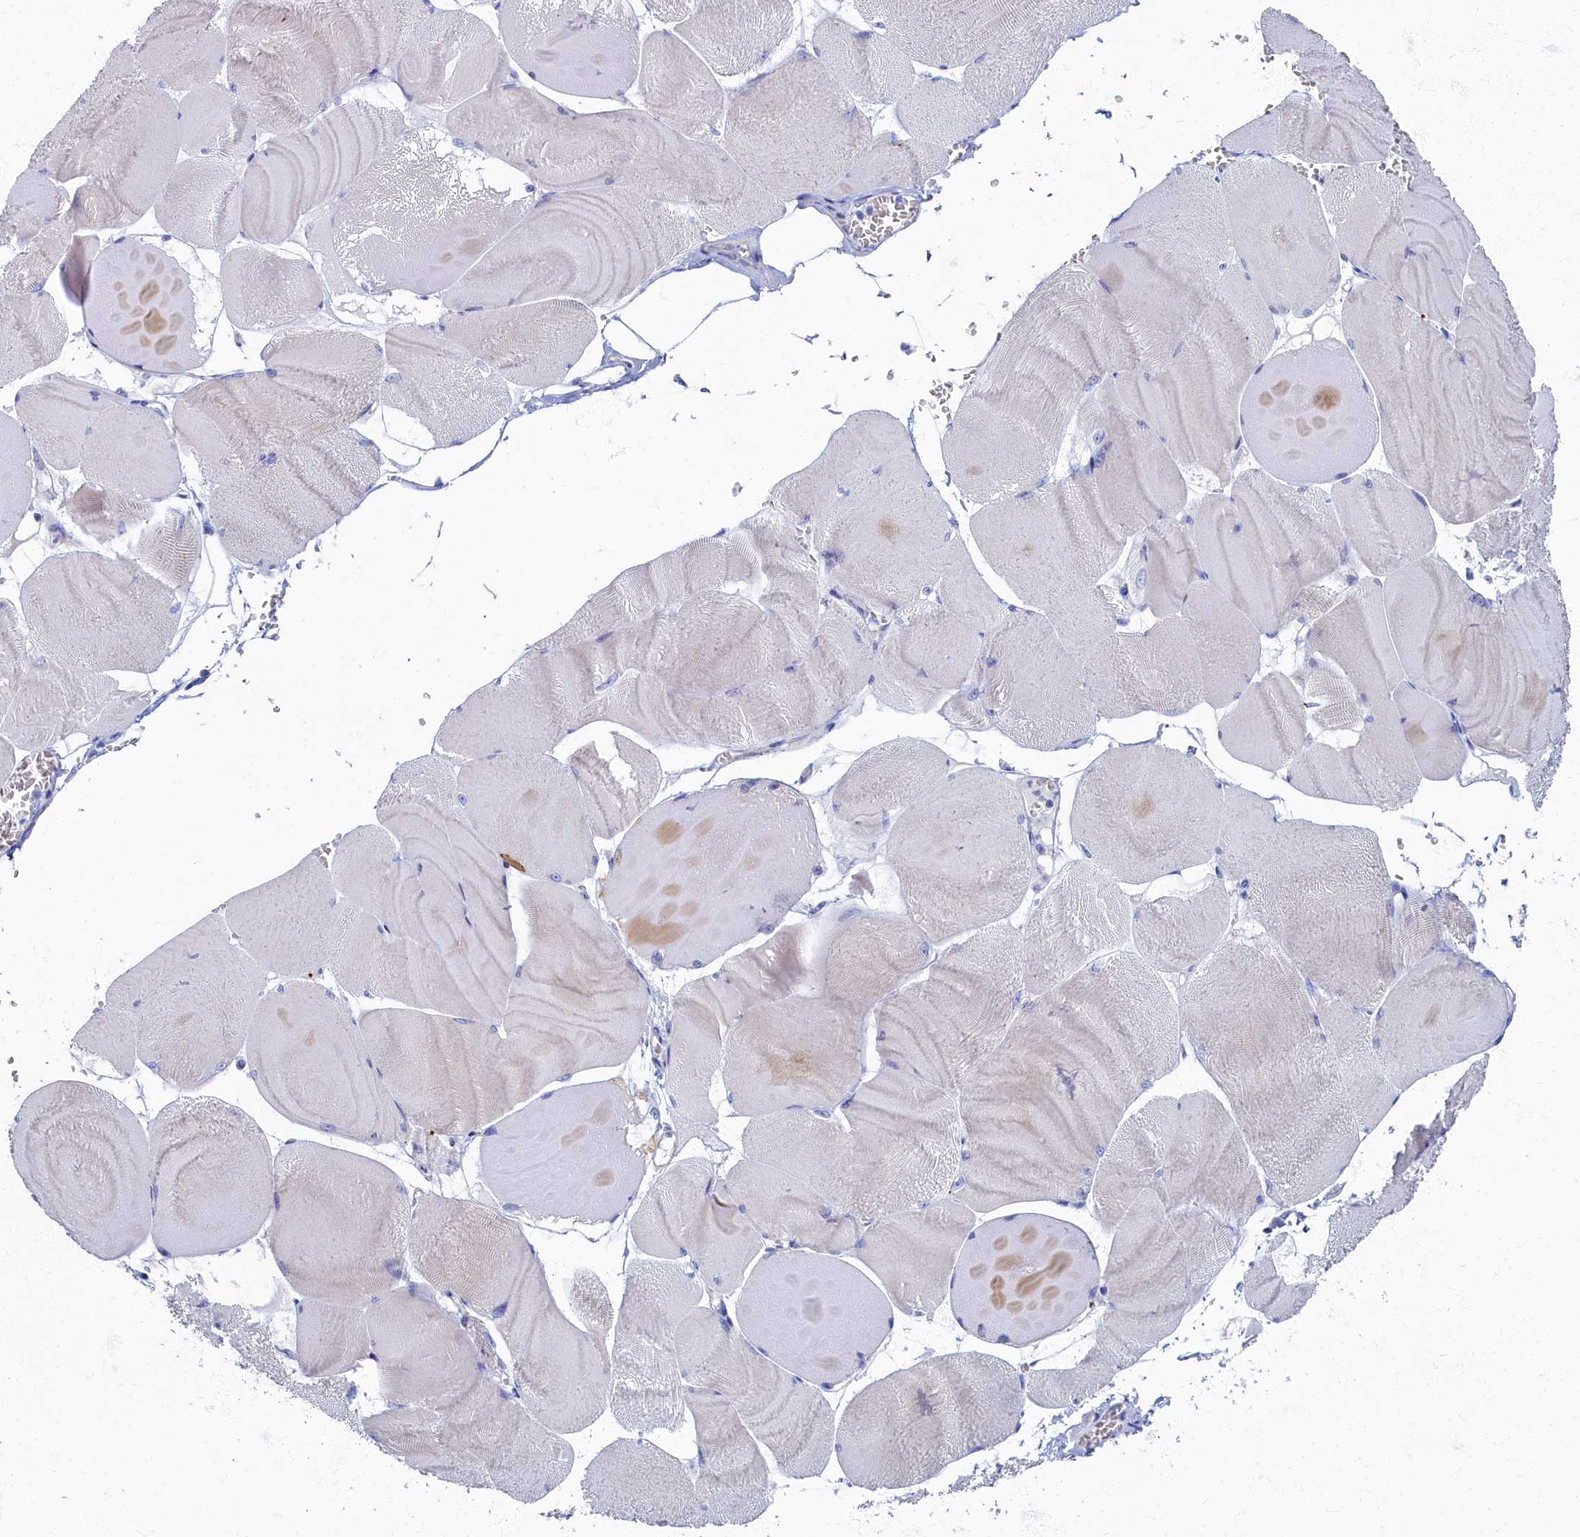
{"staining": {"intensity": "negative", "quantity": "none", "location": "none"}, "tissue": "skeletal muscle", "cell_type": "Myocytes", "image_type": "normal", "snomed": [{"axis": "morphology", "description": "Normal tissue, NOS"}, {"axis": "morphology", "description": "Basal cell carcinoma"}, {"axis": "topography", "description": "Skeletal muscle"}], "caption": "Protein analysis of normal skeletal muscle displays no significant staining in myocytes. The staining was performed using DAB to visualize the protein expression in brown, while the nuclei were stained in blue with hematoxylin (Magnification: 20x).", "gene": "OCIAD2", "patient": {"sex": "female", "age": 64}}